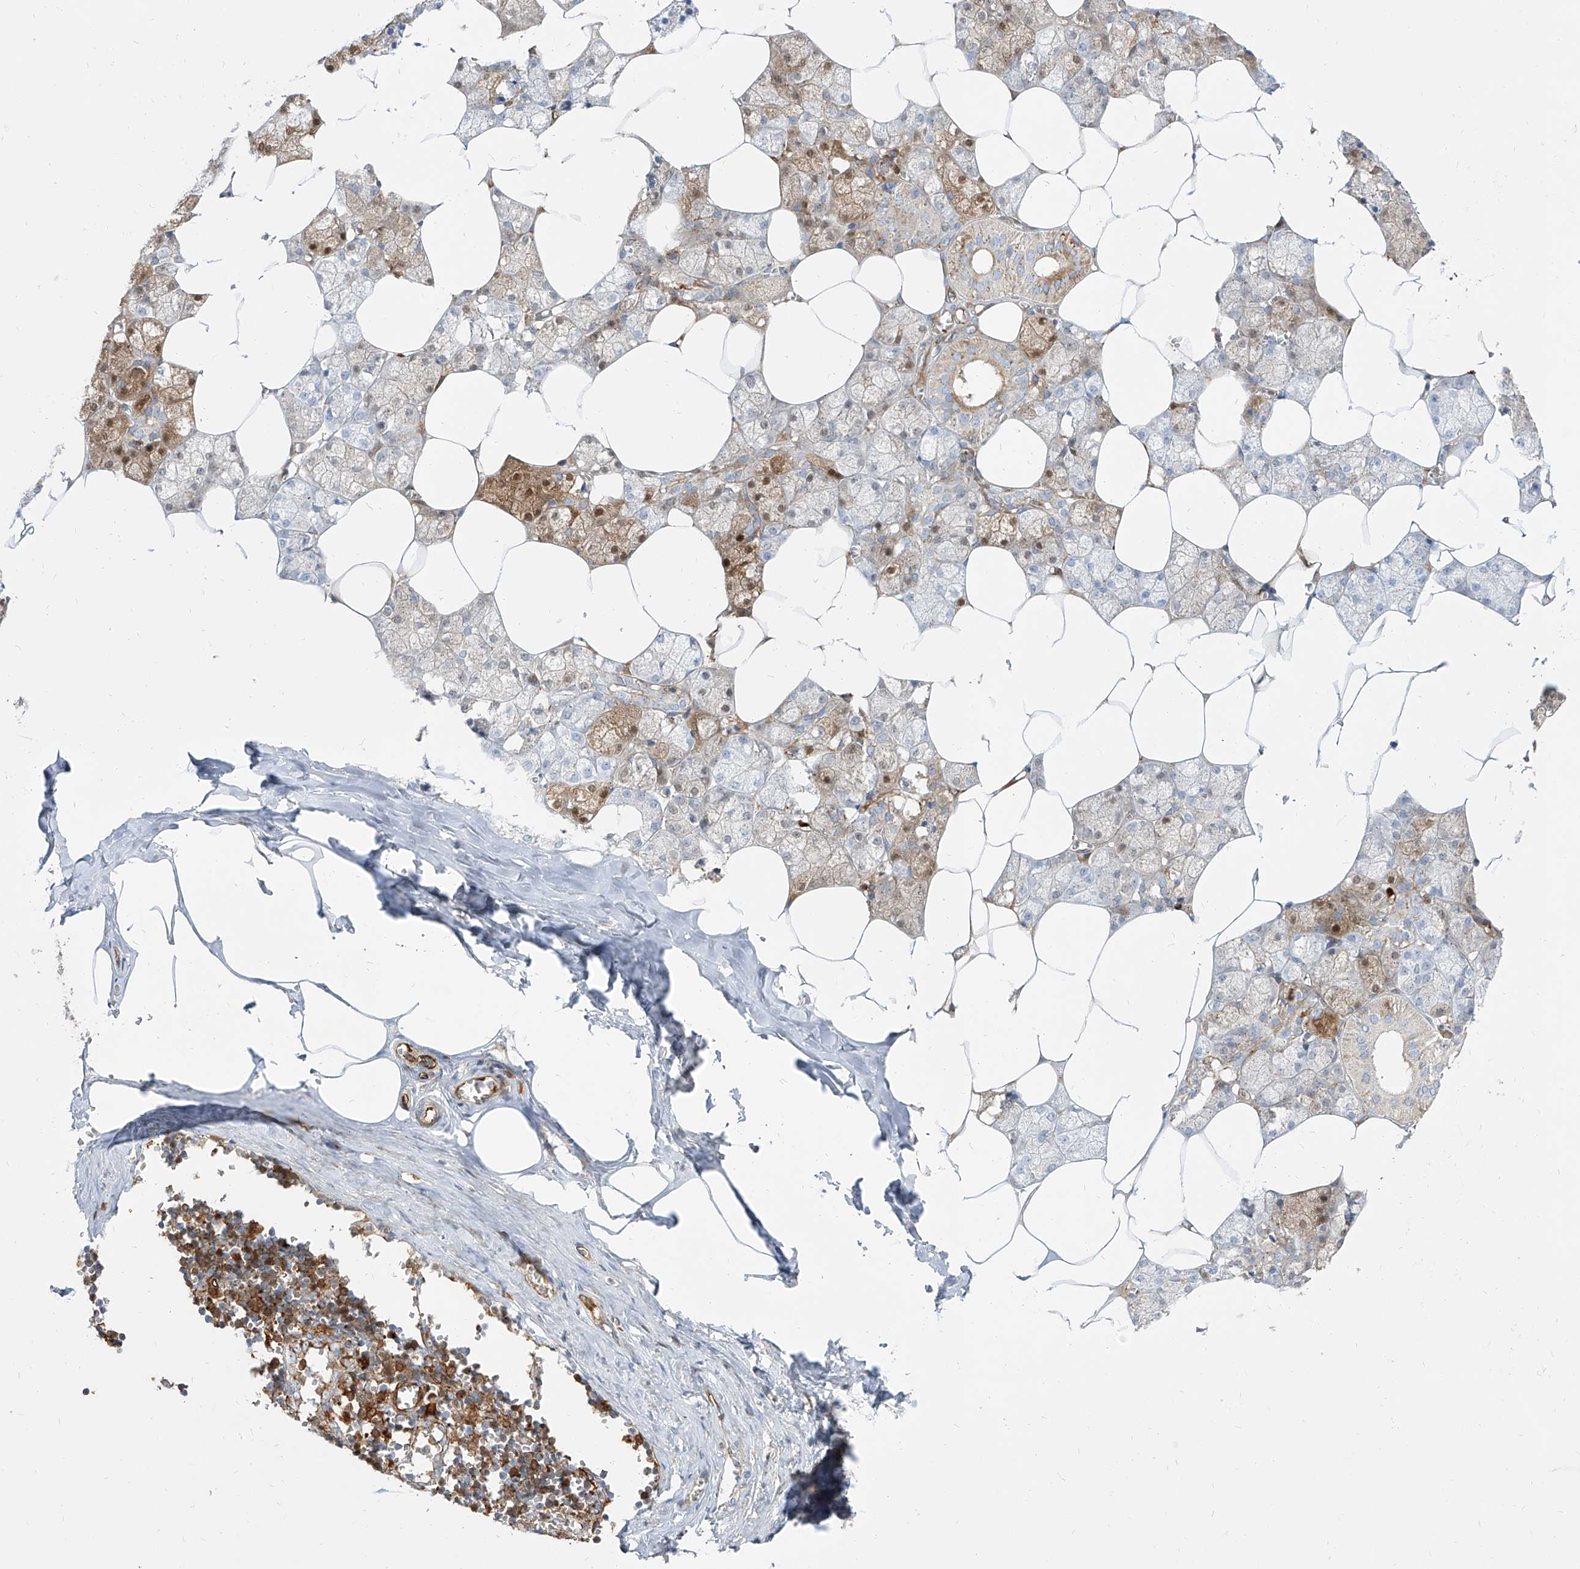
{"staining": {"intensity": "moderate", "quantity": "<25%", "location": "cytoplasmic/membranous,nuclear"}, "tissue": "salivary gland", "cell_type": "Glandular cells", "image_type": "normal", "snomed": [{"axis": "morphology", "description": "Normal tissue, NOS"}, {"axis": "topography", "description": "Salivary gland"}], "caption": "Glandular cells reveal low levels of moderate cytoplasmic/membranous,nuclear expression in approximately <25% of cells in unremarkable salivary gland. Immunohistochemistry (ihc) stains the protein in brown and the nuclei are stained blue.", "gene": "KYNU", "patient": {"sex": "male", "age": 62}}